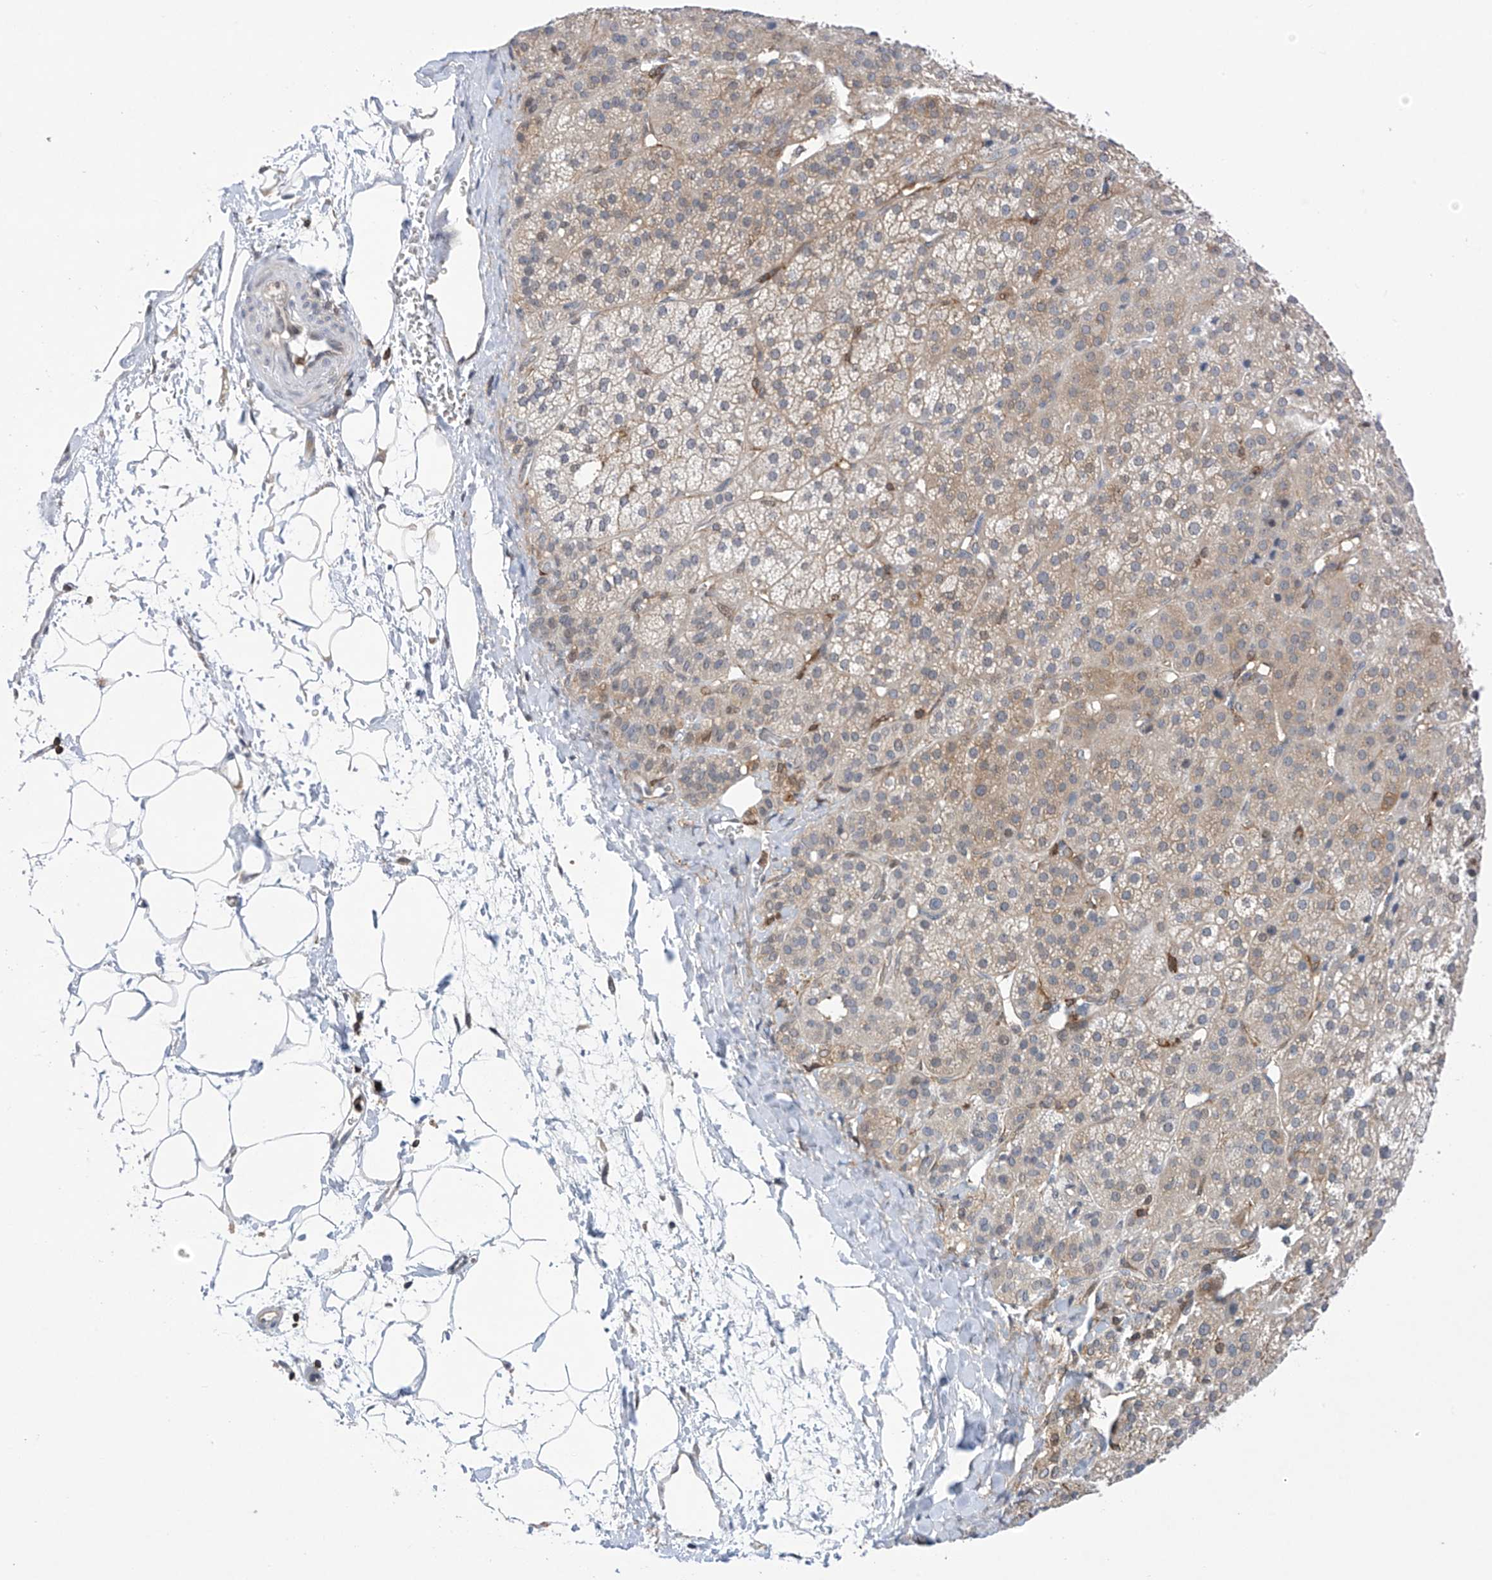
{"staining": {"intensity": "weak", "quantity": "25%-75%", "location": "cytoplasmic/membranous"}, "tissue": "adrenal gland", "cell_type": "Glandular cells", "image_type": "normal", "snomed": [{"axis": "morphology", "description": "Normal tissue, NOS"}, {"axis": "topography", "description": "Adrenal gland"}], "caption": "Human adrenal gland stained for a protein (brown) shows weak cytoplasmic/membranous positive expression in about 25%-75% of glandular cells.", "gene": "MSL3", "patient": {"sex": "female", "age": 57}}